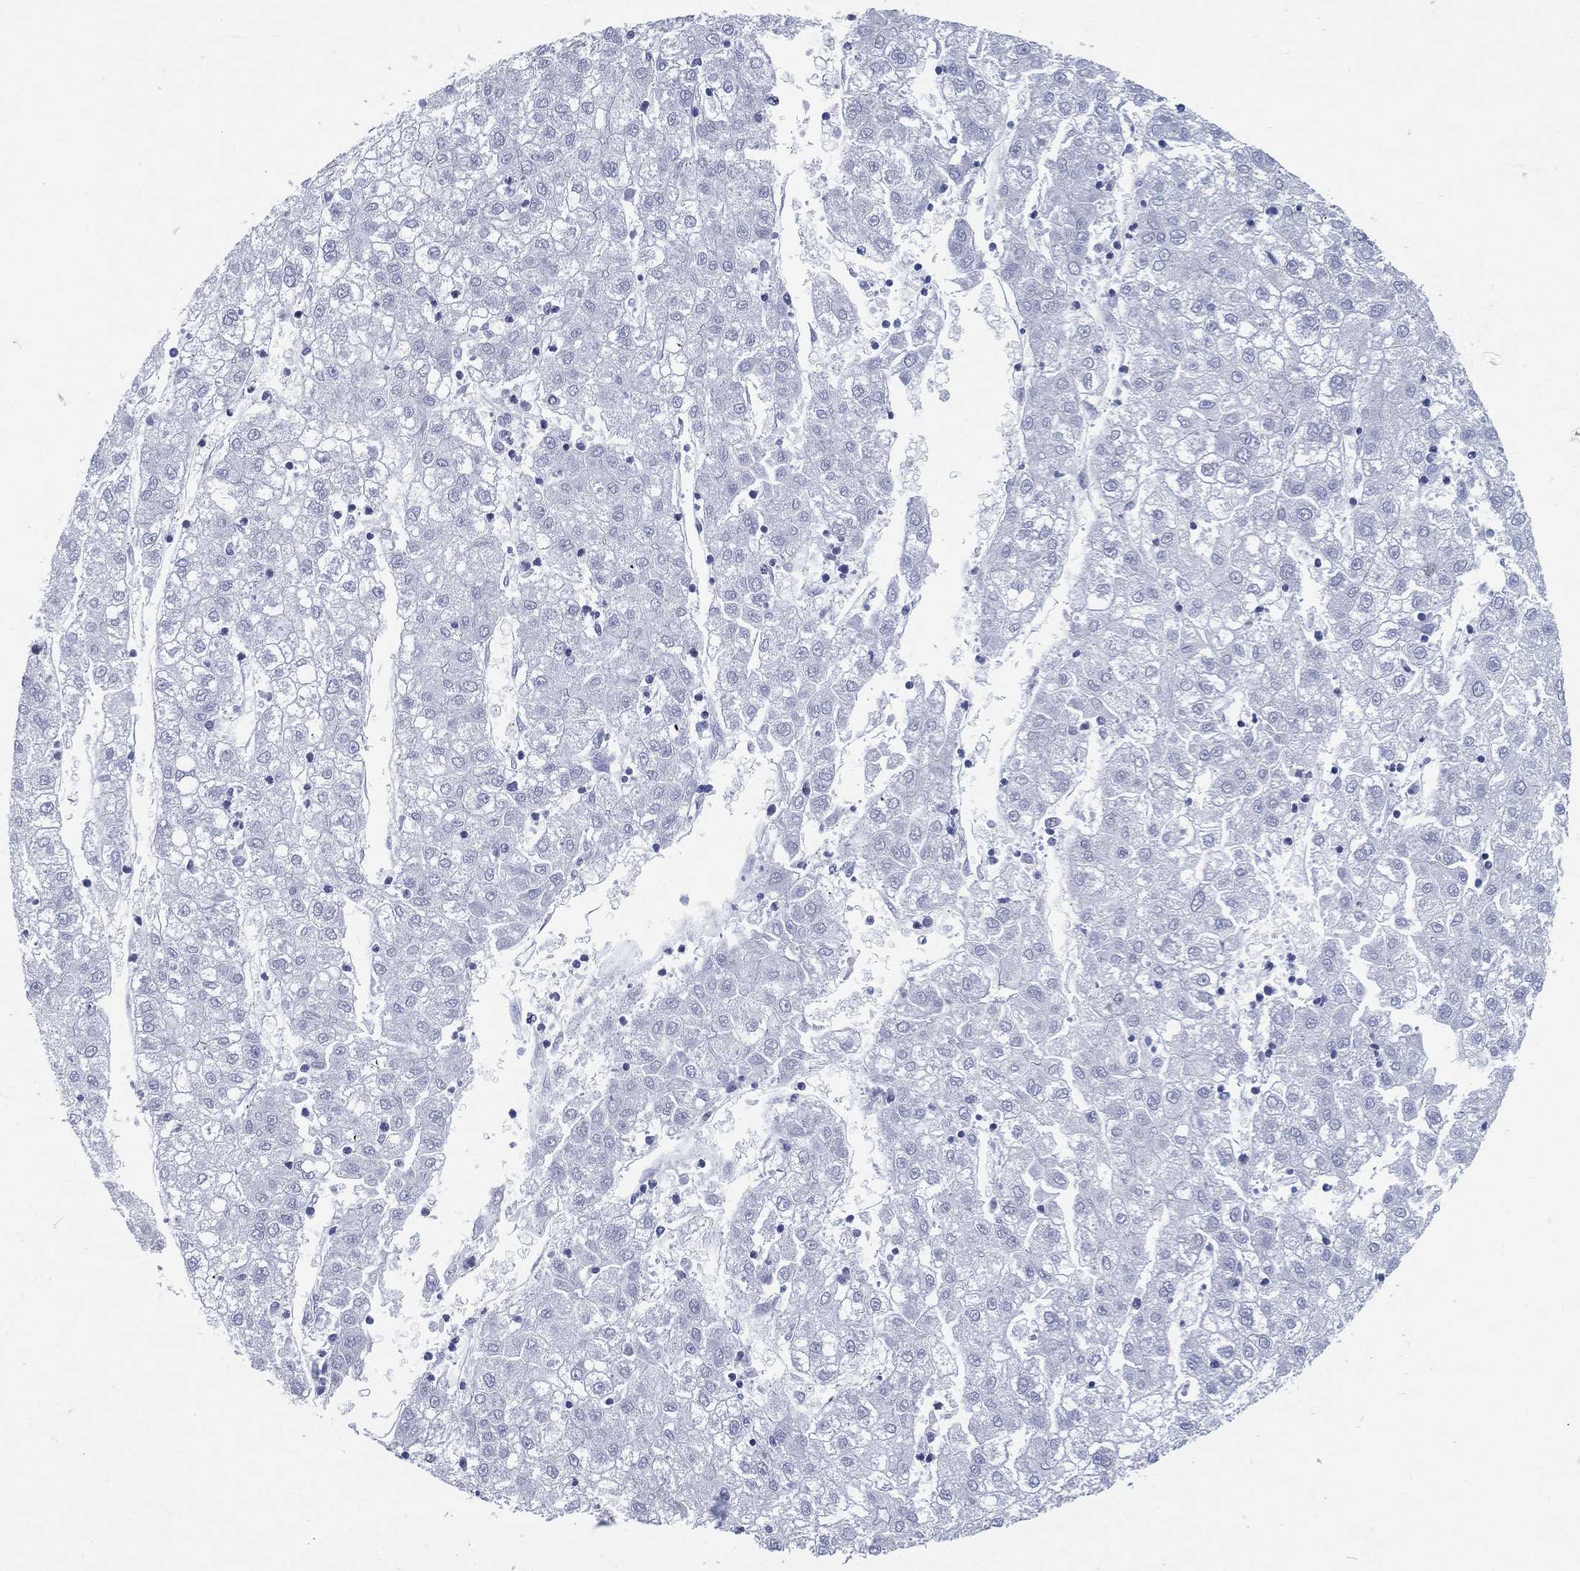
{"staining": {"intensity": "negative", "quantity": "none", "location": "none"}, "tissue": "liver cancer", "cell_type": "Tumor cells", "image_type": "cancer", "snomed": [{"axis": "morphology", "description": "Carcinoma, Hepatocellular, NOS"}, {"axis": "topography", "description": "Liver"}], "caption": "Histopathology image shows no significant protein expression in tumor cells of liver cancer.", "gene": "PYHIN1", "patient": {"sex": "male", "age": 72}}